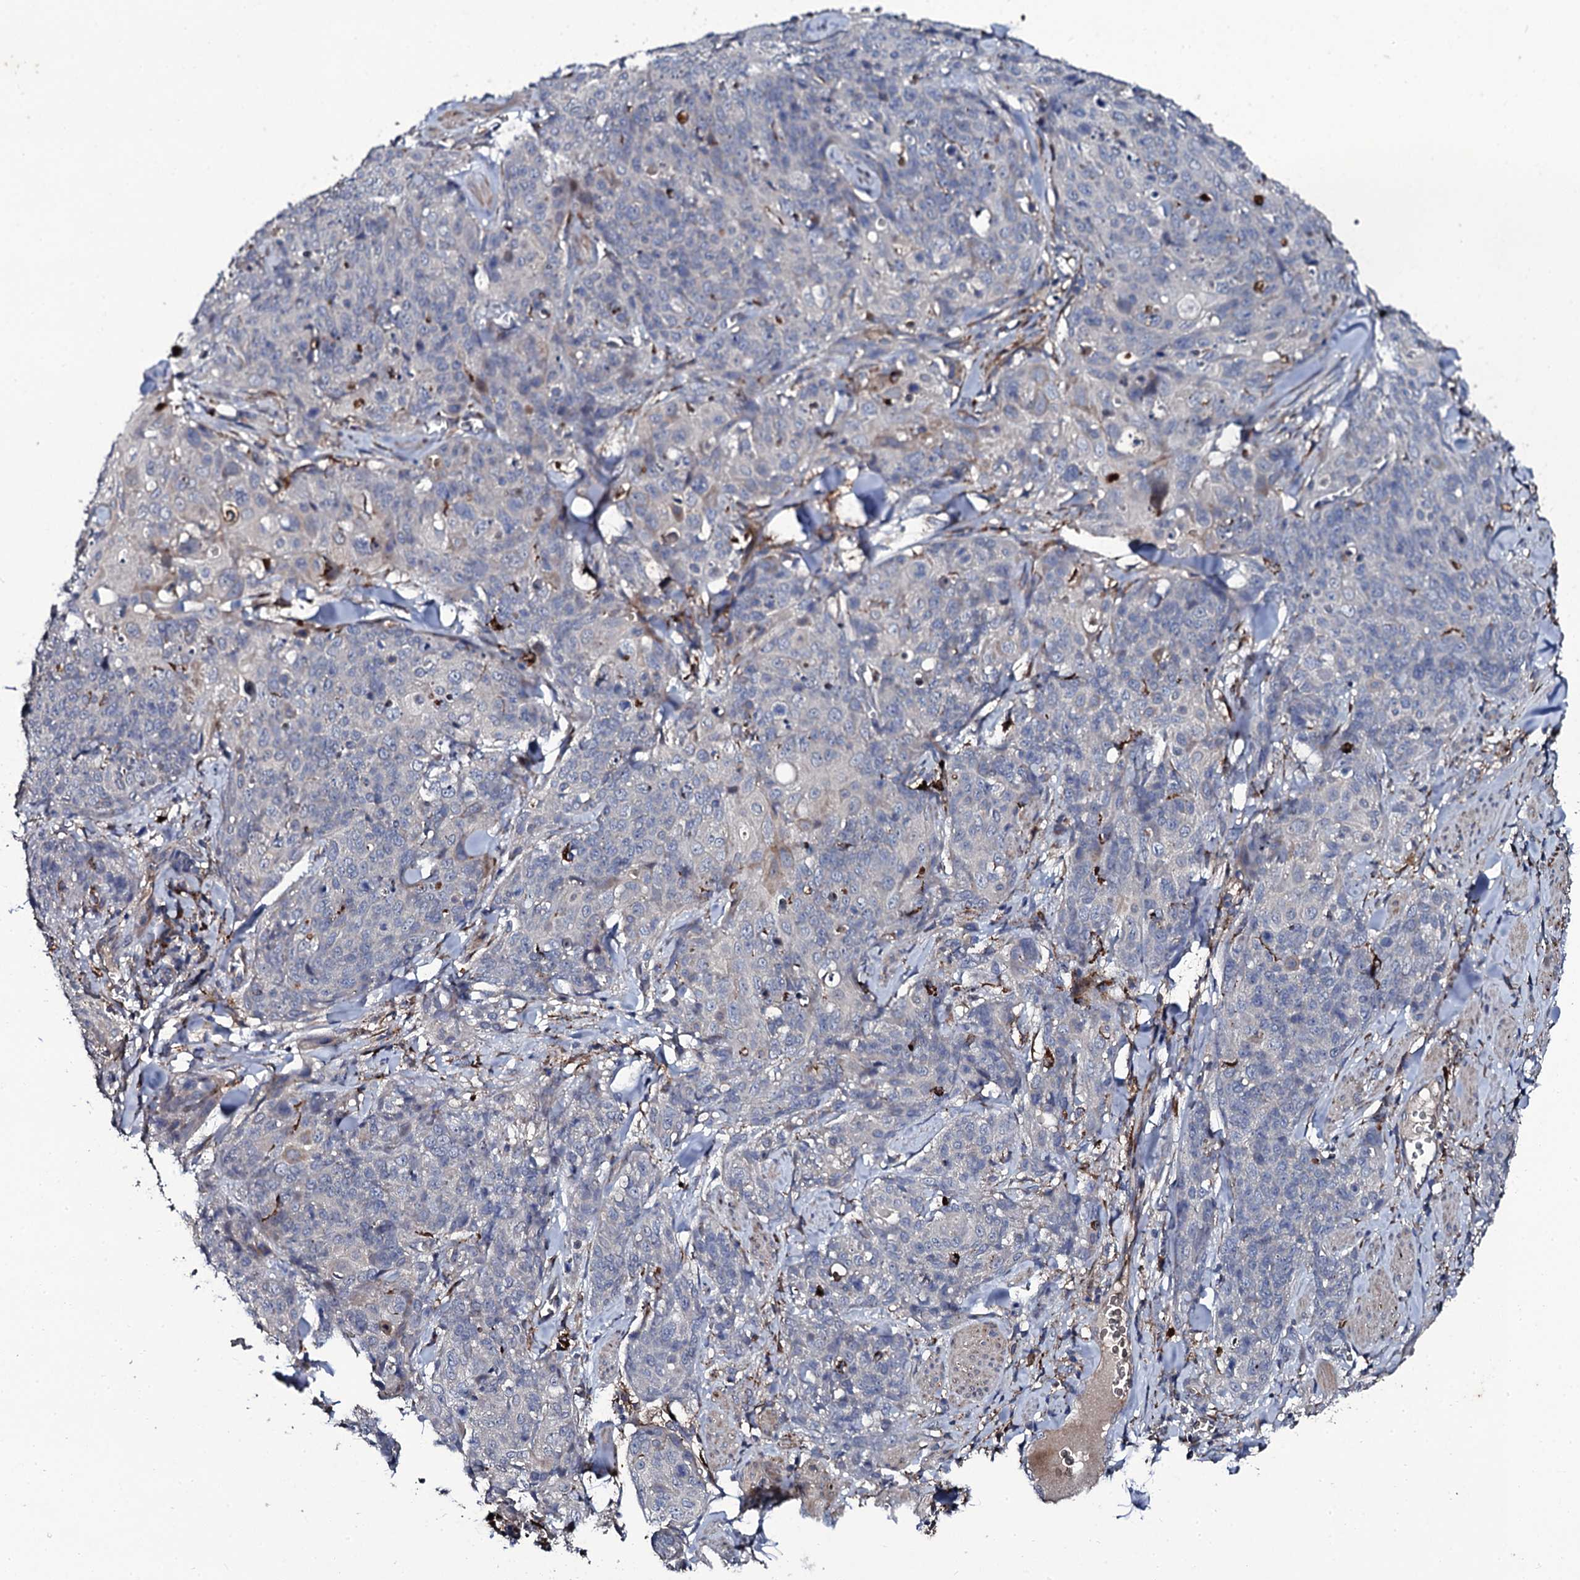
{"staining": {"intensity": "negative", "quantity": "none", "location": "none"}, "tissue": "skin cancer", "cell_type": "Tumor cells", "image_type": "cancer", "snomed": [{"axis": "morphology", "description": "Squamous cell carcinoma, NOS"}, {"axis": "topography", "description": "Skin"}, {"axis": "topography", "description": "Vulva"}], "caption": "There is no significant expression in tumor cells of skin cancer. (DAB immunohistochemistry (IHC) visualized using brightfield microscopy, high magnification).", "gene": "LRRC28", "patient": {"sex": "female", "age": 85}}